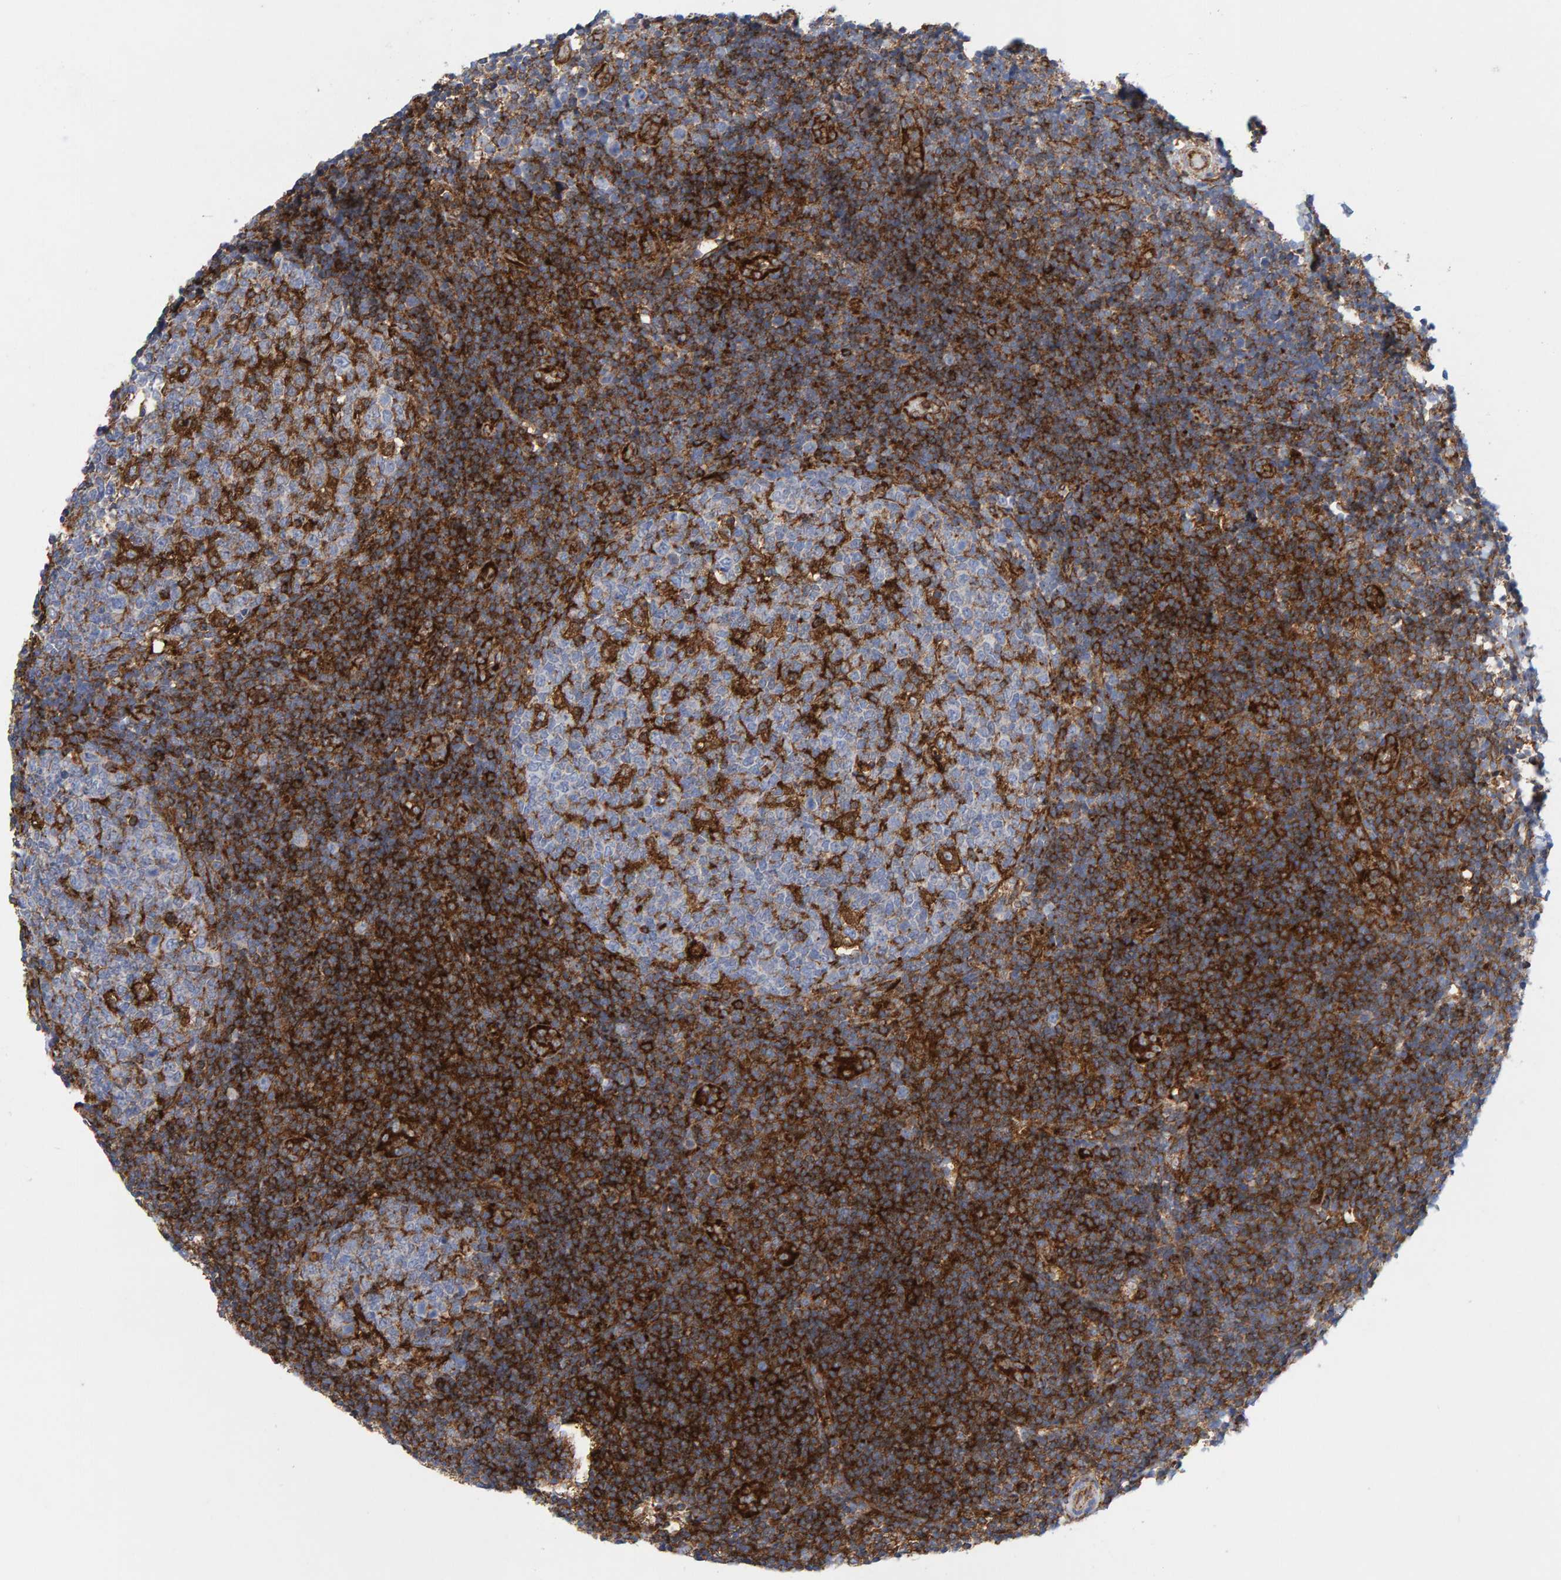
{"staining": {"intensity": "strong", "quantity": "<25%", "location": "cytoplasmic/membranous"}, "tissue": "tonsil", "cell_type": "Germinal center cells", "image_type": "normal", "snomed": [{"axis": "morphology", "description": "Normal tissue, NOS"}, {"axis": "topography", "description": "Tonsil"}], "caption": "Immunohistochemical staining of unremarkable human tonsil displays strong cytoplasmic/membranous protein expression in about <25% of germinal center cells. Nuclei are stained in blue.", "gene": "MVP", "patient": {"sex": "female", "age": 19}}